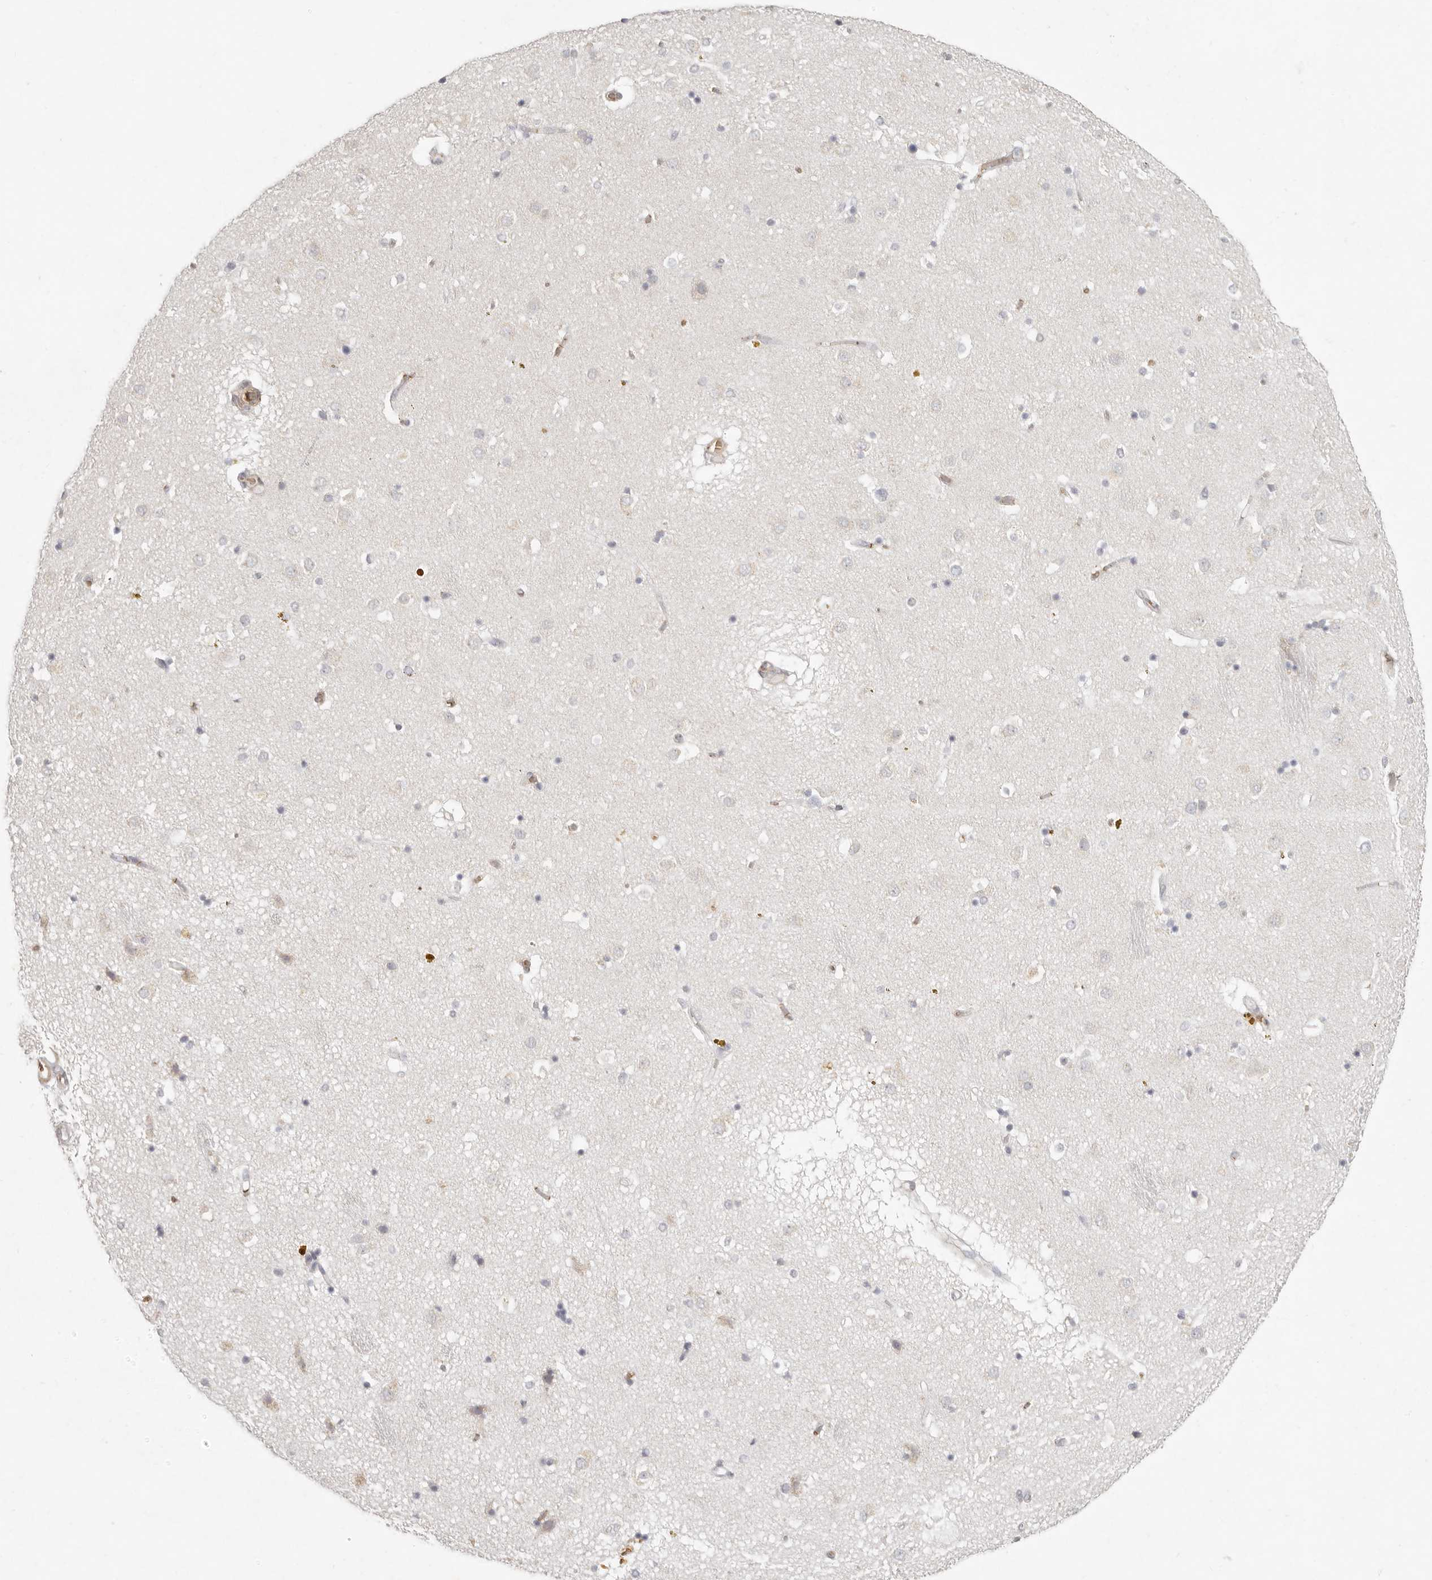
{"staining": {"intensity": "negative", "quantity": "none", "location": "none"}, "tissue": "caudate", "cell_type": "Glial cells", "image_type": "normal", "snomed": [{"axis": "morphology", "description": "Normal tissue, NOS"}, {"axis": "topography", "description": "Lateral ventricle wall"}], "caption": "High power microscopy micrograph of an immunohistochemistry (IHC) image of normal caudate, revealing no significant positivity in glial cells. Nuclei are stained in blue.", "gene": "NIBAN1", "patient": {"sex": "male", "age": 70}}